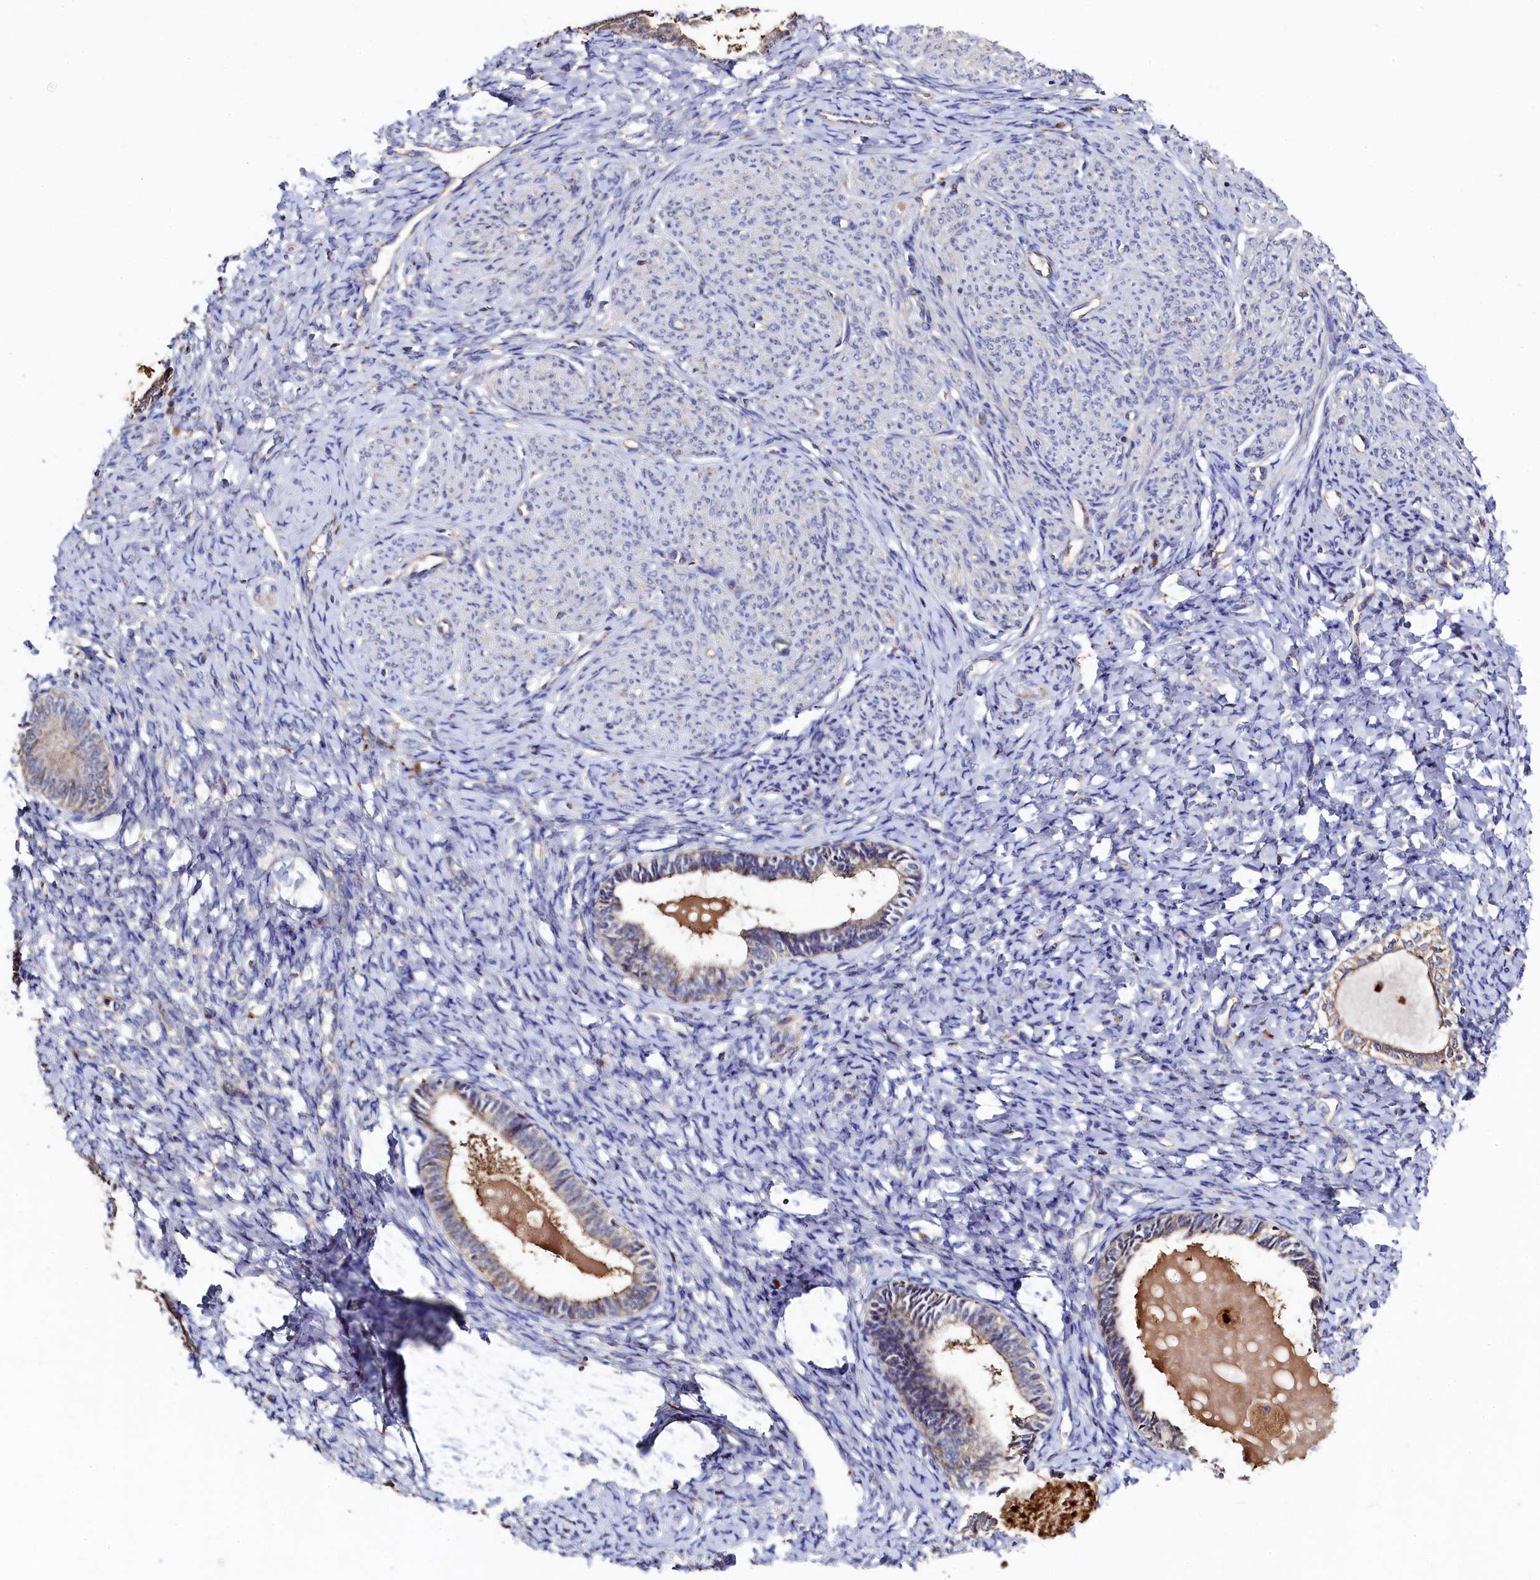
{"staining": {"intensity": "negative", "quantity": "none", "location": "none"}, "tissue": "endometrium", "cell_type": "Cells in endometrial stroma", "image_type": "normal", "snomed": [{"axis": "morphology", "description": "Normal tissue, NOS"}, {"axis": "topography", "description": "Endometrium"}], "caption": "The micrograph shows no staining of cells in endometrial stroma in benign endometrium.", "gene": "TK2", "patient": {"sex": "female", "age": 72}}